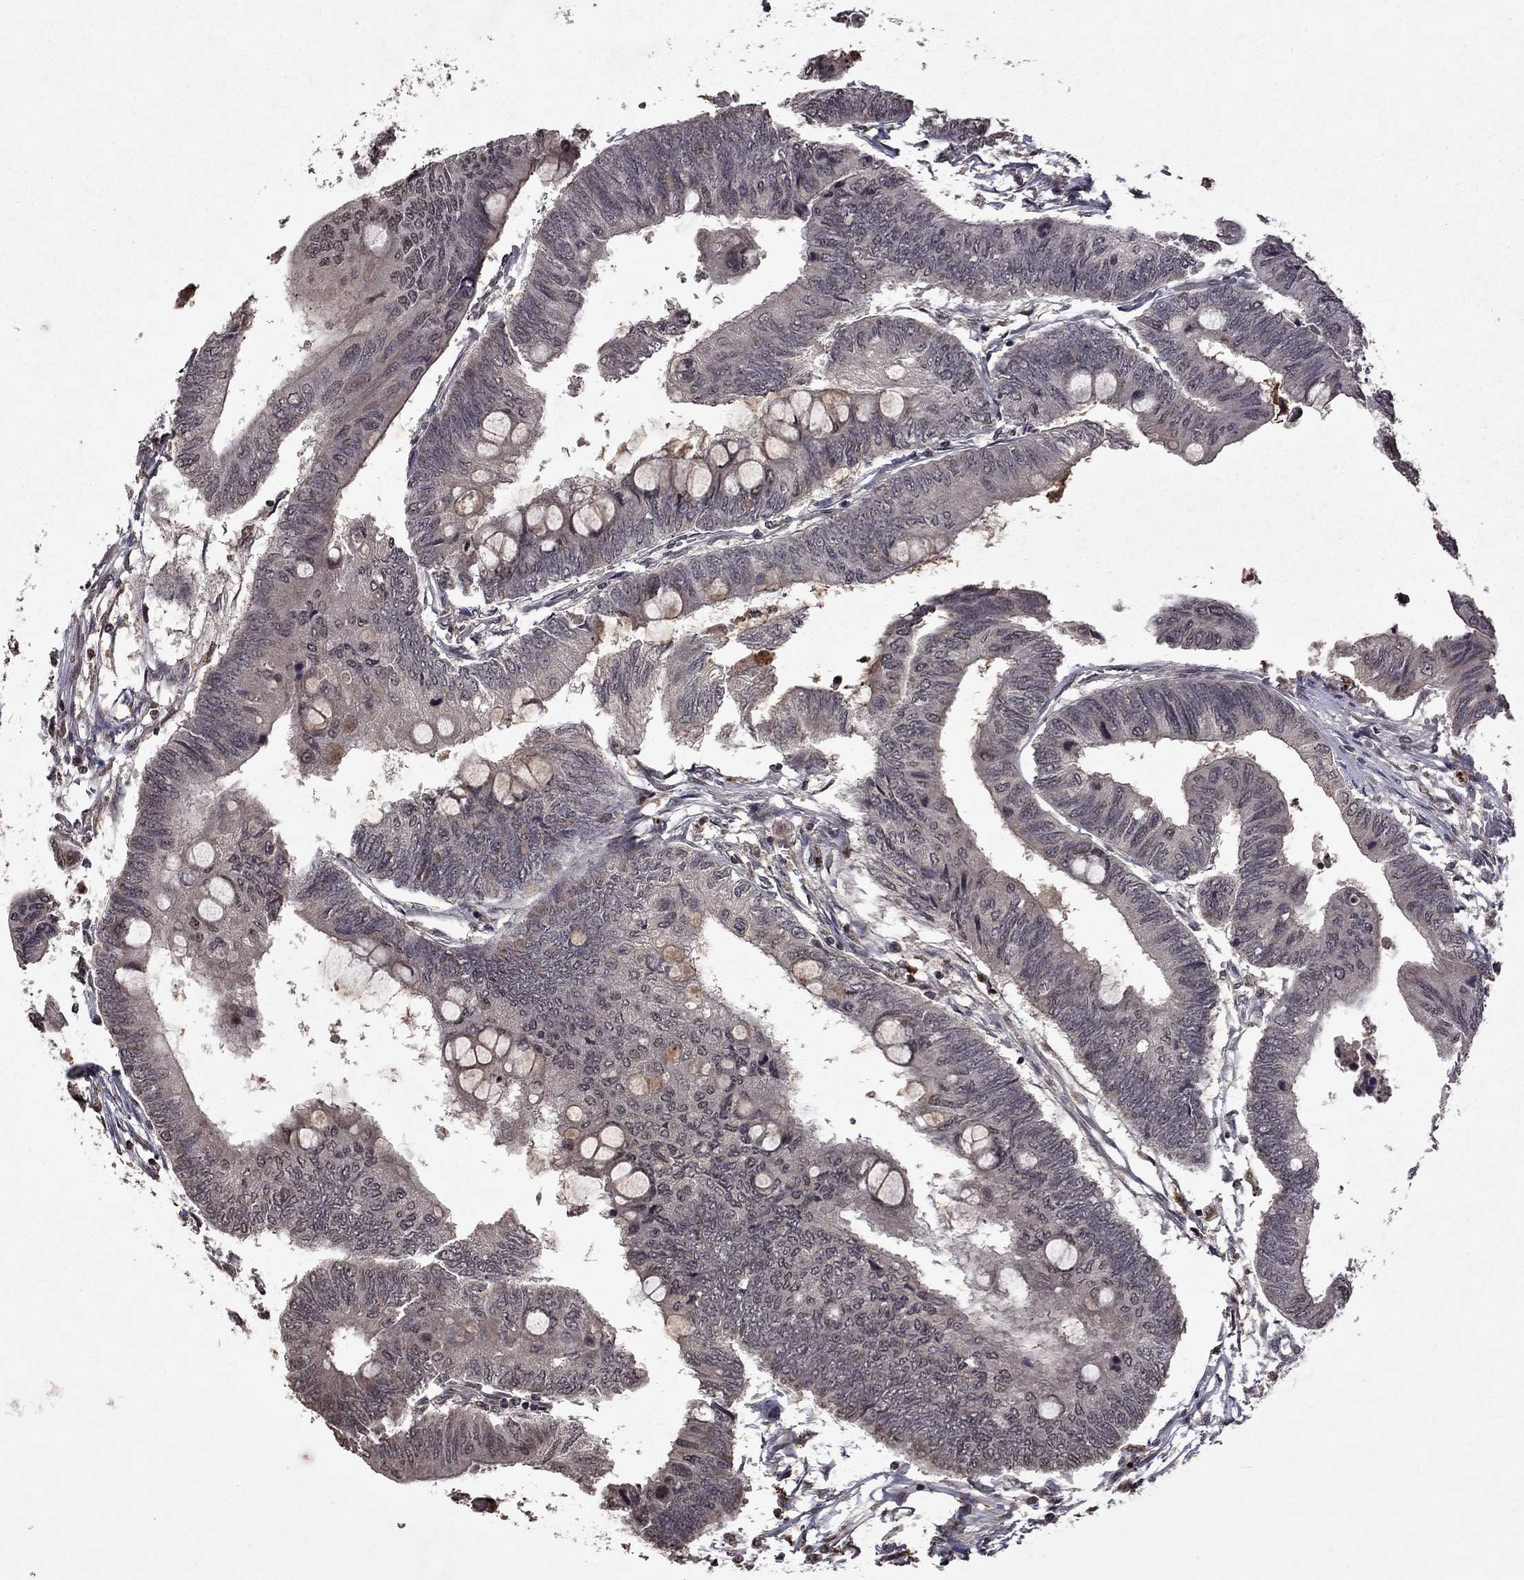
{"staining": {"intensity": "negative", "quantity": "none", "location": "none"}, "tissue": "colorectal cancer", "cell_type": "Tumor cells", "image_type": "cancer", "snomed": [{"axis": "morphology", "description": "Normal tissue, NOS"}, {"axis": "morphology", "description": "Adenocarcinoma, NOS"}, {"axis": "topography", "description": "Rectum"}, {"axis": "topography", "description": "Peripheral nerve tissue"}], "caption": "High power microscopy histopathology image of an IHC micrograph of colorectal cancer, revealing no significant staining in tumor cells.", "gene": "NLGN1", "patient": {"sex": "male", "age": 92}}